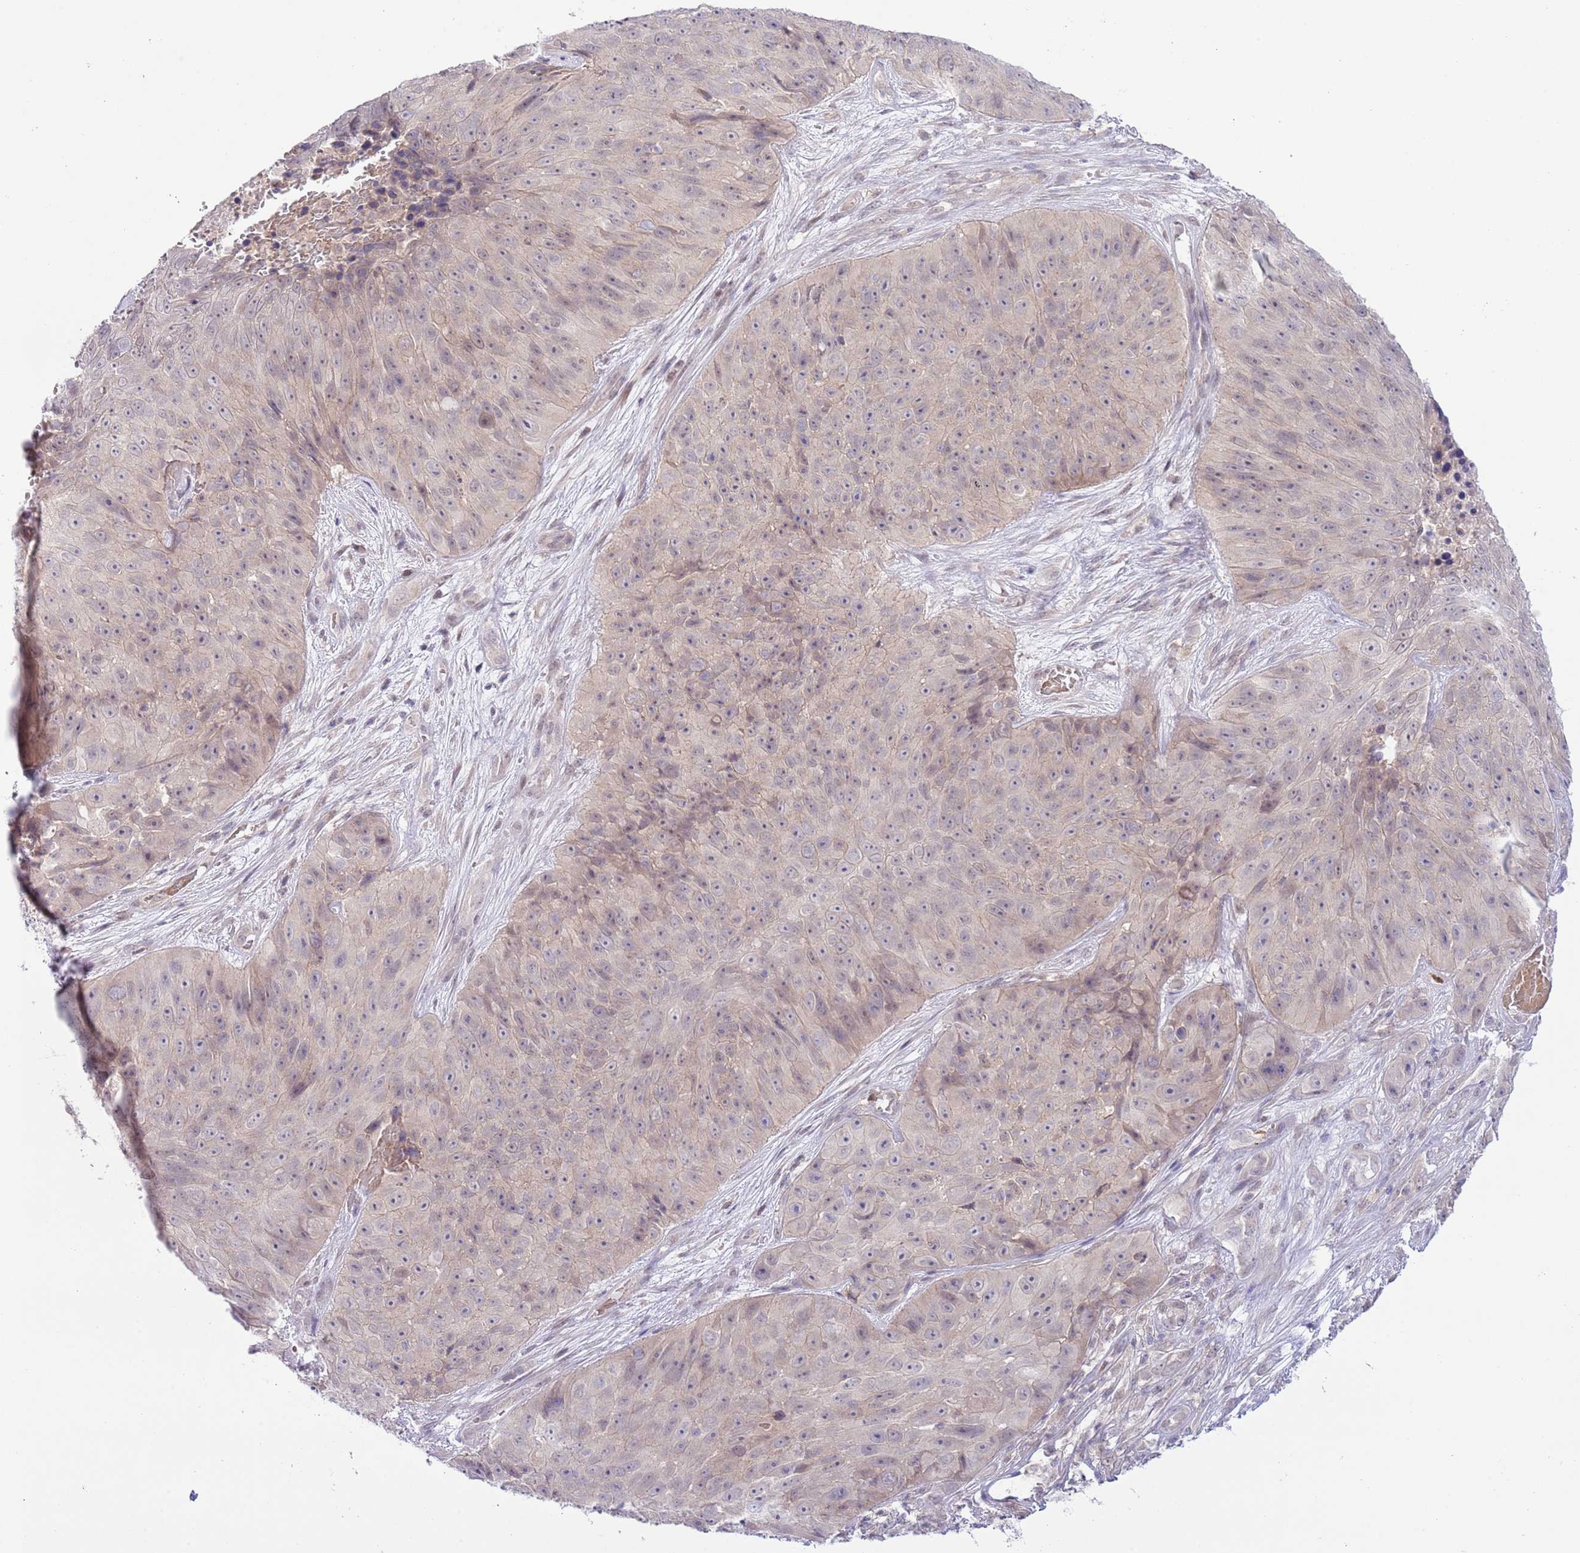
{"staining": {"intensity": "negative", "quantity": "none", "location": "none"}, "tissue": "skin cancer", "cell_type": "Tumor cells", "image_type": "cancer", "snomed": [{"axis": "morphology", "description": "Squamous cell carcinoma, NOS"}, {"axis": "topography", "description": "Skin"}], "caption": "The immunohistochemistry (IHC) micrograph has no significant staining in tumor cells of skin cancer (squamous cell carcinoma) tissue.", "gene": "GALK2", "patient": {"sex": "female", "age": 87}}